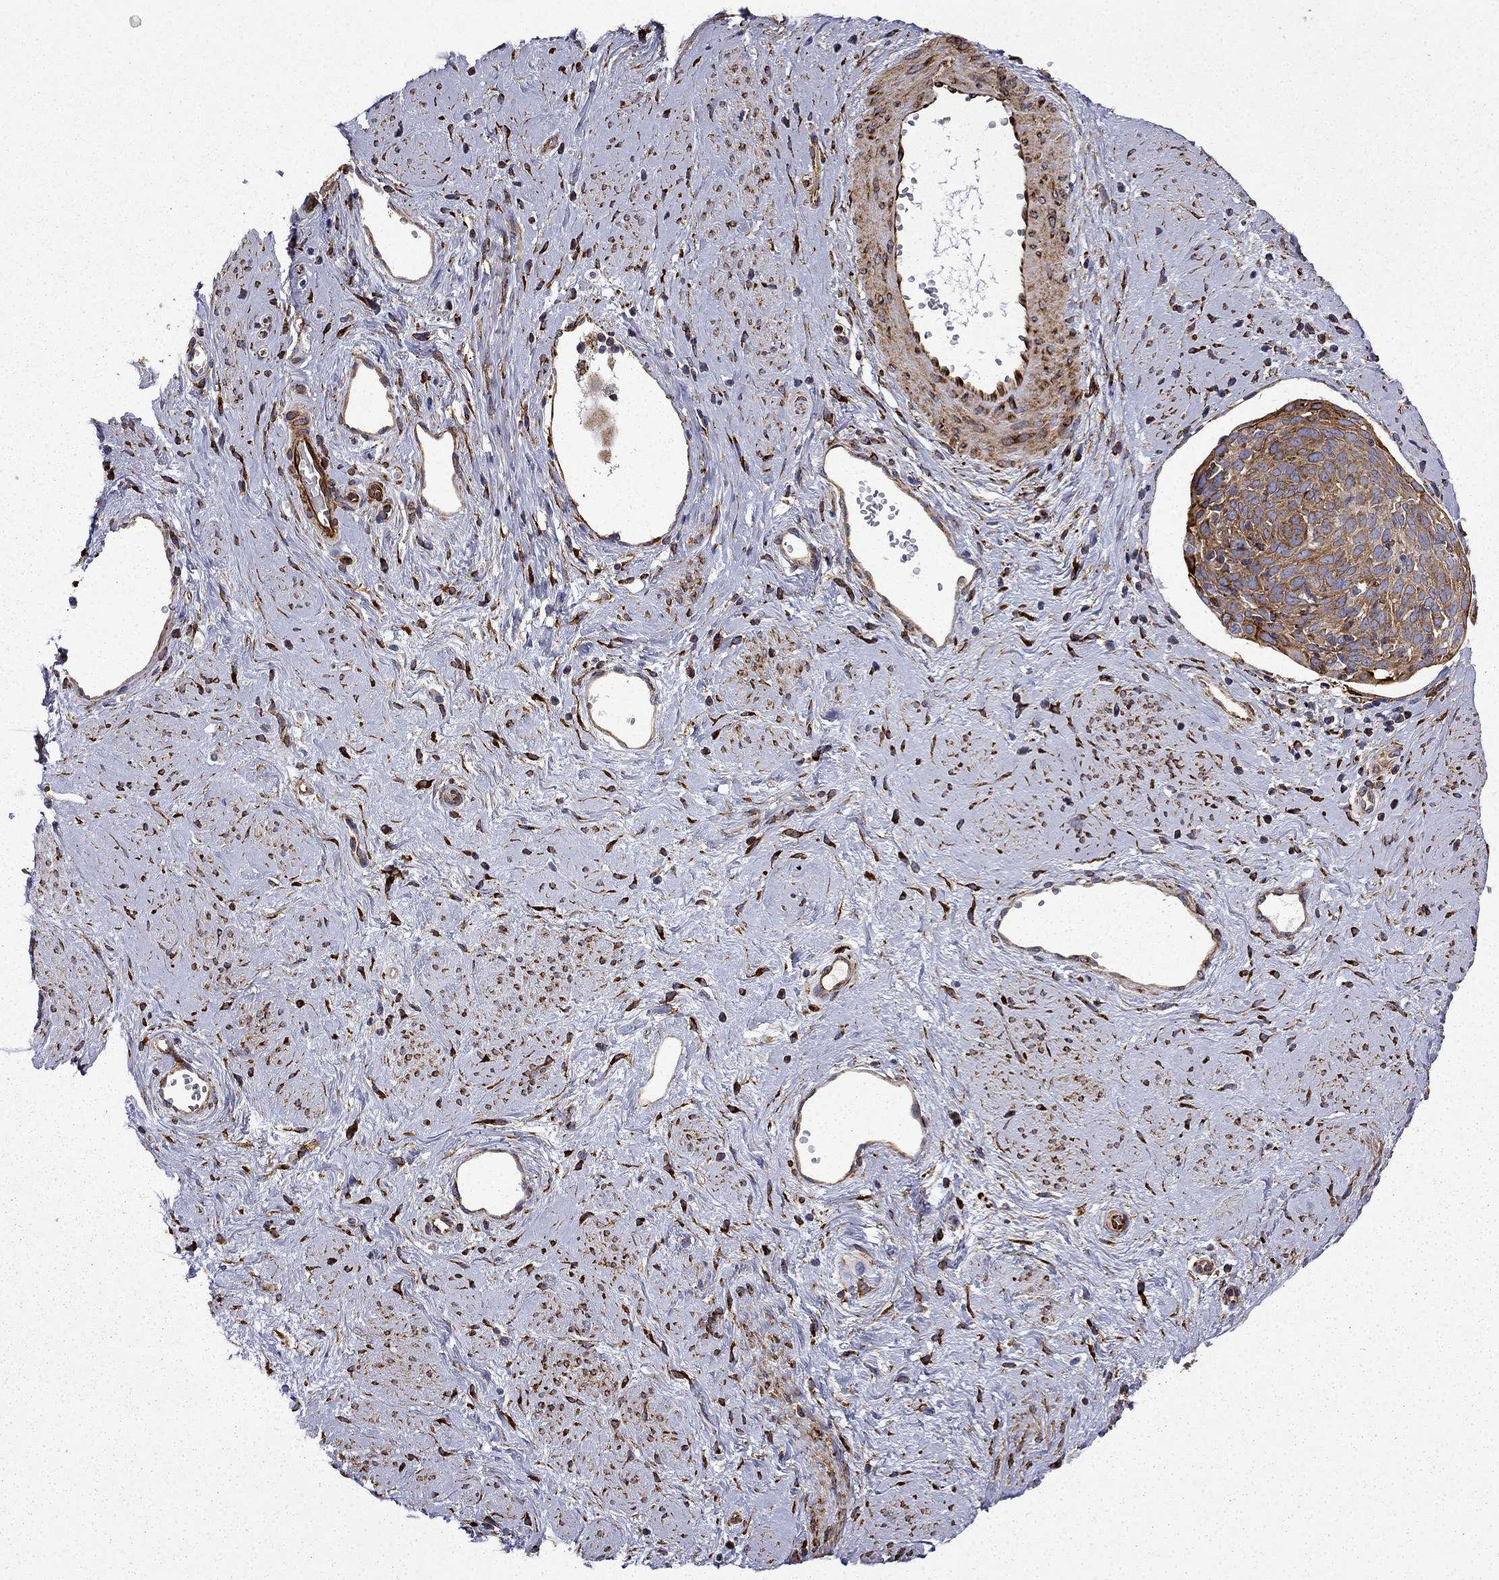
{"staining": {"intensity": "strong", "quantity": ">75%", "location": "cytoplasmic/membranous"}, "tissue": "cervical cancer", "cell_type": "Tumor cells", "image_type": "cancer", "snomed": [{"axis": "morphology", "description": "Squamous cell carcinoma, NOS"}, {"axis": "topography", "description": "Cervix"}], "caption": "Cervical squamous cell carcinoma tissue demonstrates strong cytoplasmic/membranous staining in about >75% of tumor cells (Brightfield microscopy of DAB IHC at high magnification).", "gene": "MAP4", "patient": {"sex": "female", "age": 39}}